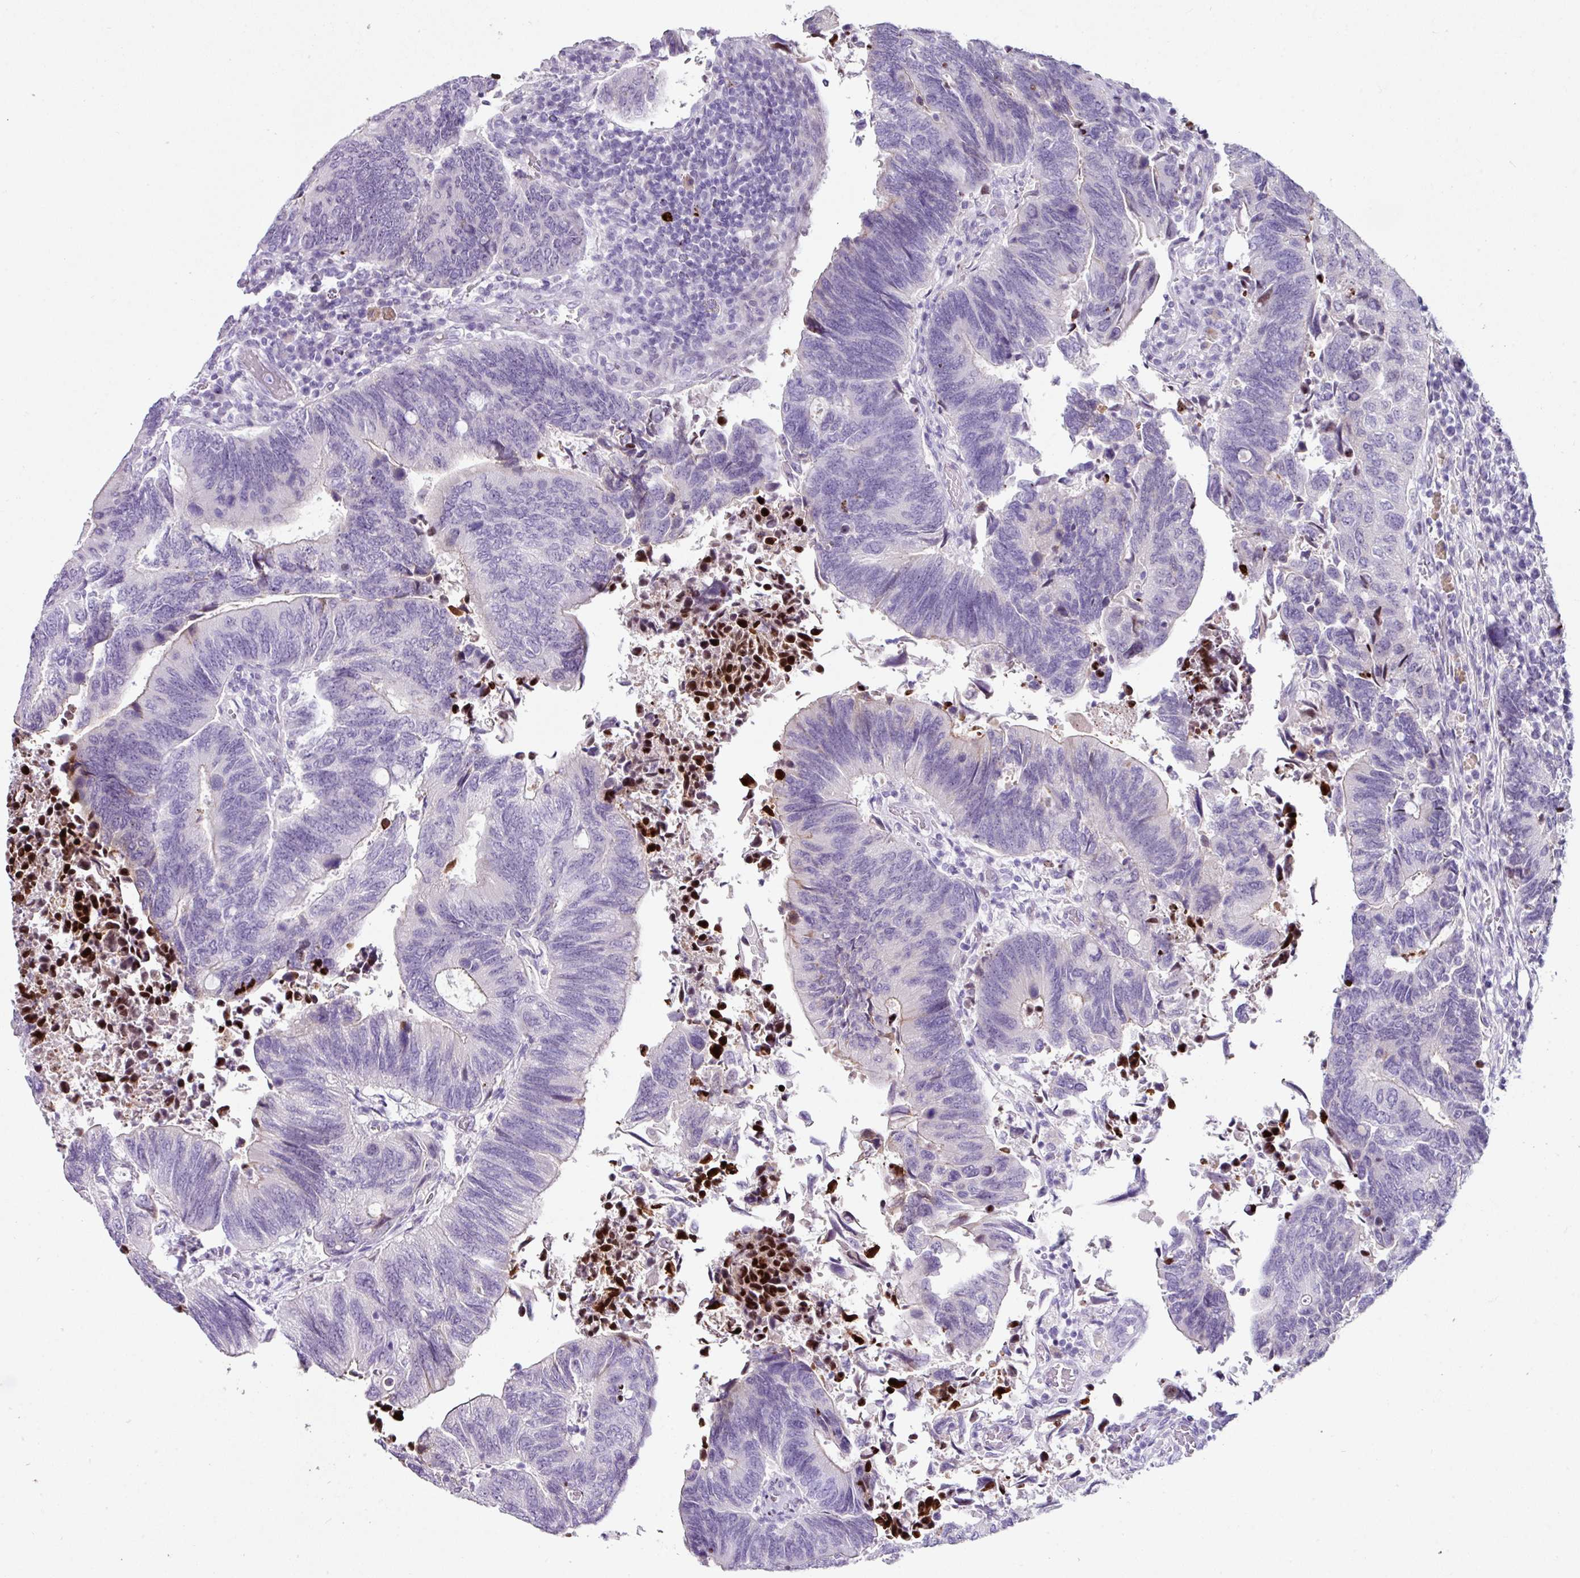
{"staining": {"intensity": "negative", "quantity": "none", "location": "none"}, "tissue": "colorectal cancer", "cell_type": "Tumor cells", "image_type": "cancer", "snomed": [{"axis": "morphology", "description": "Adenocarcinoma, NOS"}, {"axis": "topography", "description": "Colon"}], "caption": "Colorectal cancer (adenocarcinoma) stained for a protein using immunohistochemistry (IHC) exhibits no expression tumor cells.", "gene": "TRA2A", "patient": {"sex": "male", "age": 87}}